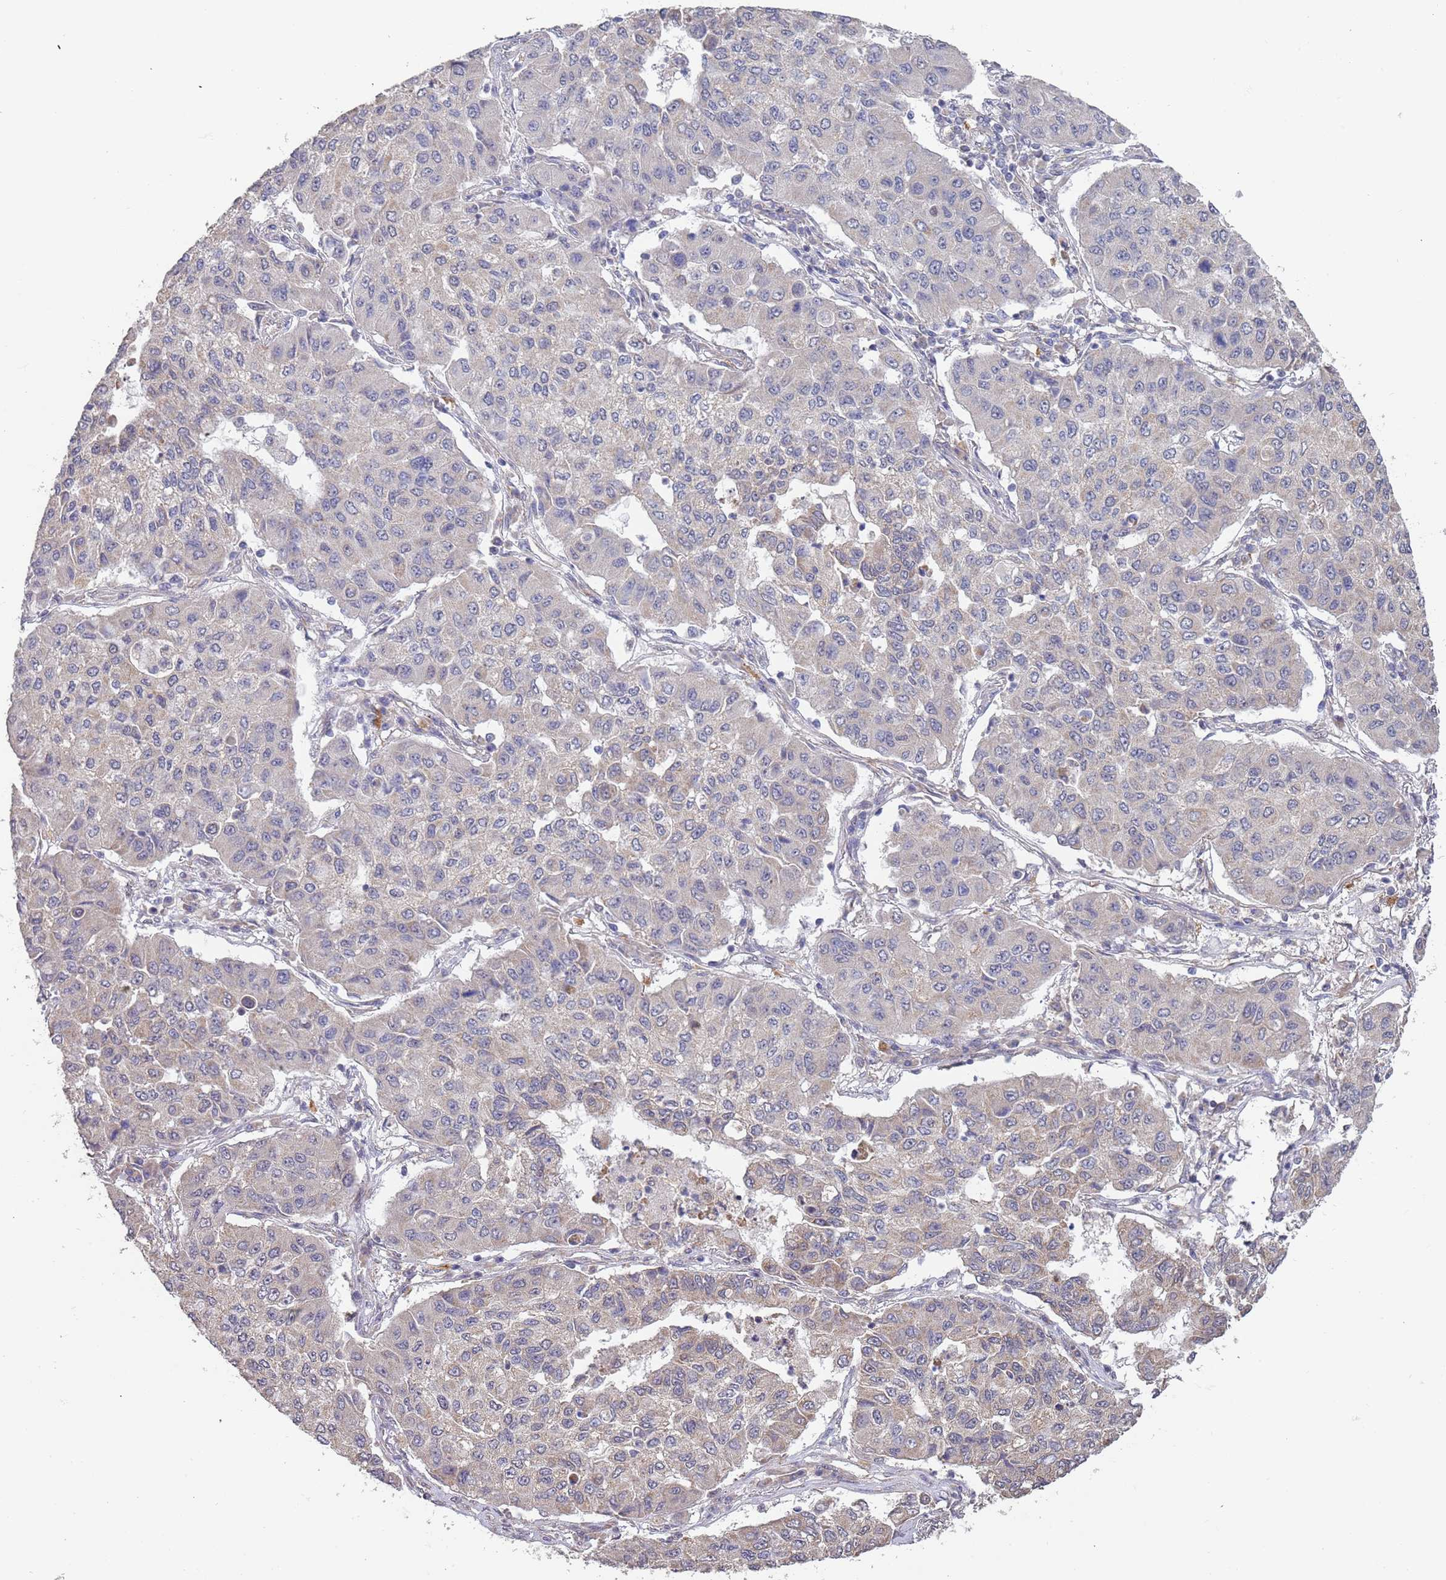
{"staining": {"intensity": "weak", "quantity": "<25%", "location": "cytoplasmic/membranous"}, "tissue": "lung cancer", "cell_type": "Tumor cells", "image_type": "cancer", "snomed": [{"axis": "morphology", "description": "Squamous cell carcinoma, NOS"}, {"axis": "topography", "description": "Lung"}], "caption": "Lung cancer was stained to show a protein in brown. There is no significant expression in tumor cells. Nuclei are stained in blue.", "gene": "TMEM64", "patient": {"sex": "male", "age": 74}}